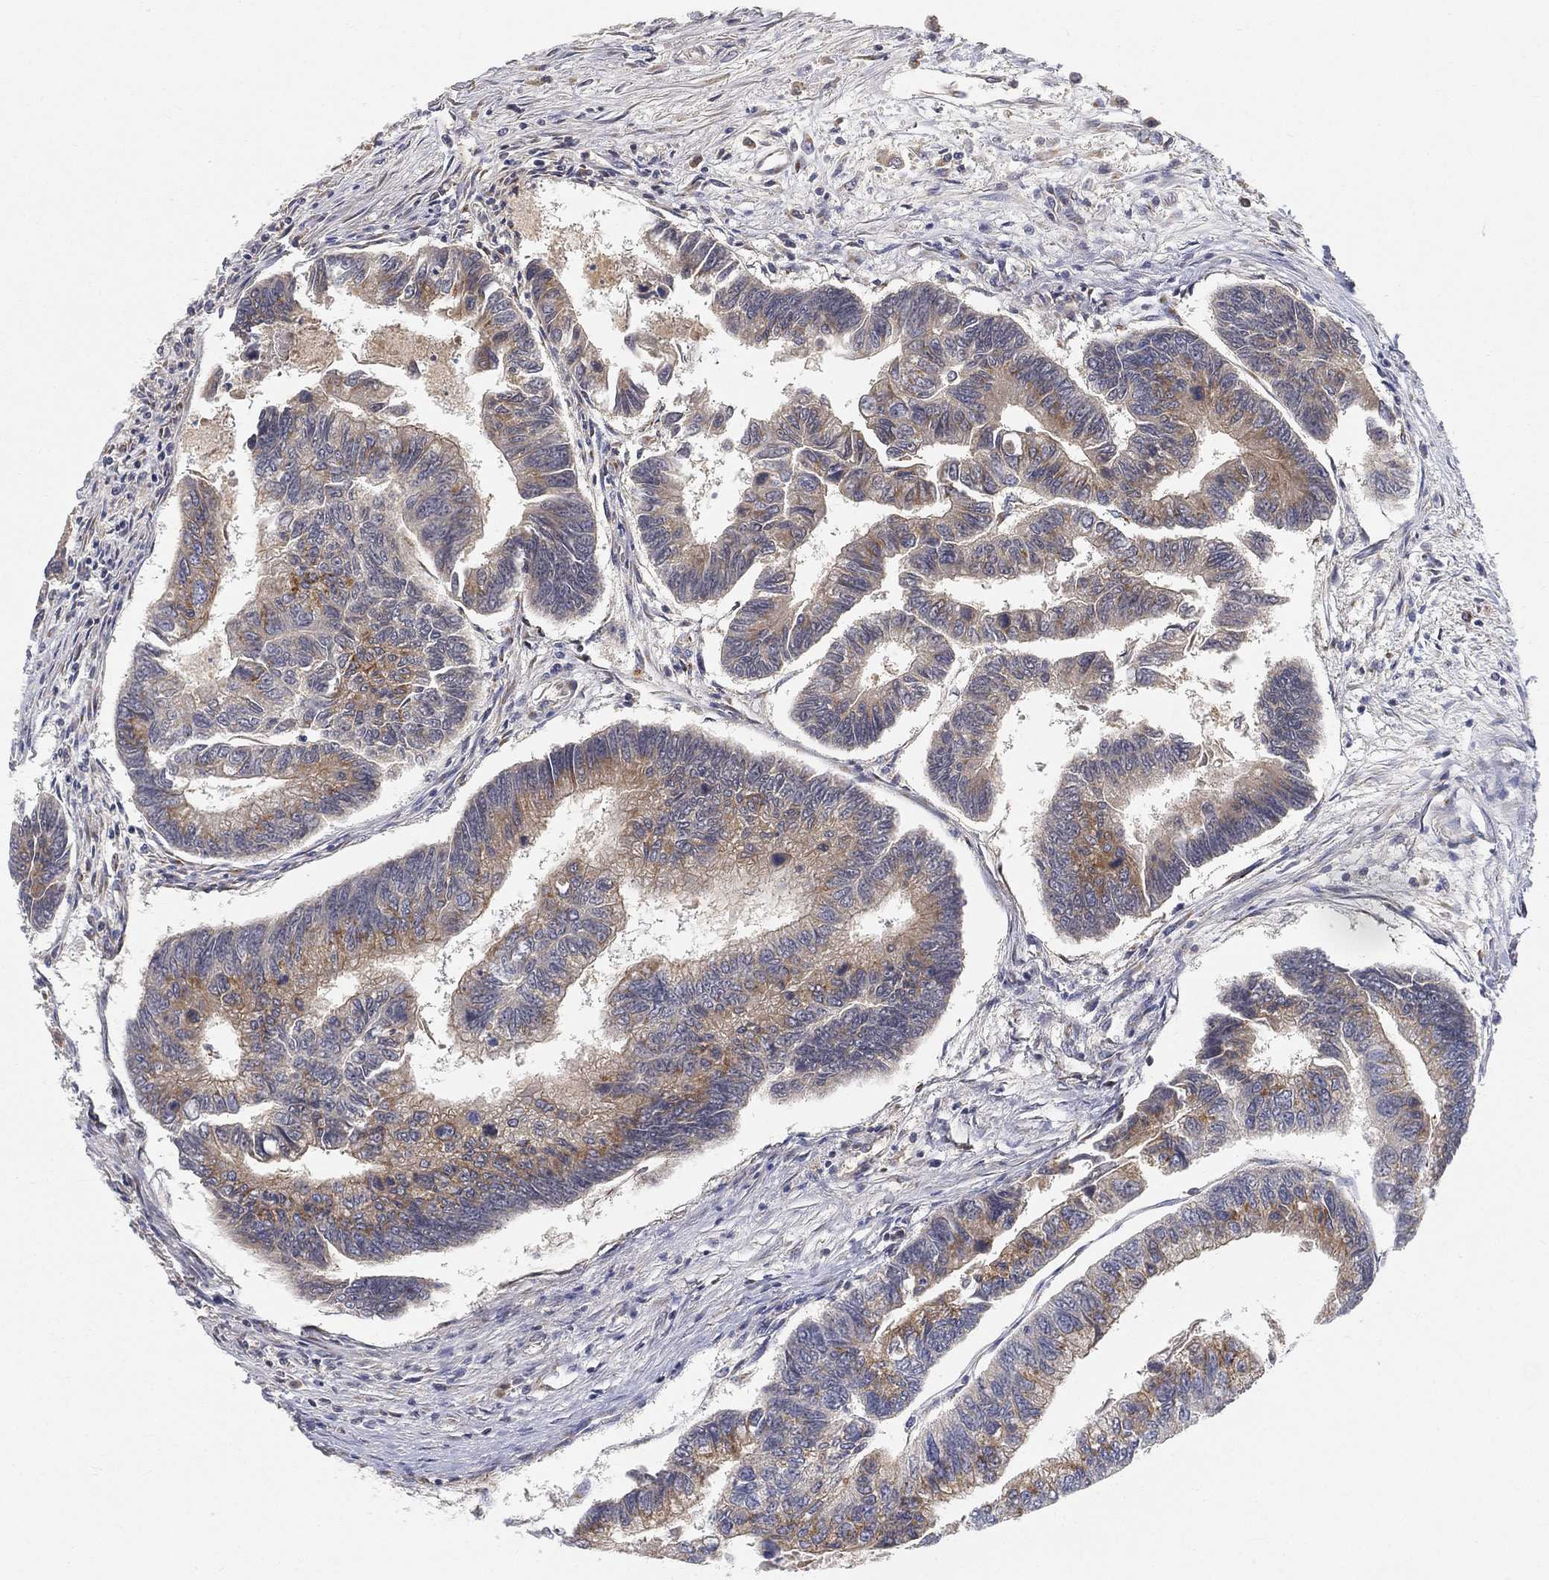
{"staining": {"intensity": "weak", "quantity": ">75%", "location": "cytoplasmic/membranous"}, "tissue": "colorectal cancer", "cell_type": "Tumor cells", "image_type": "cancer", "snomed": [{"axis": "morphology", "description": "Adenocarcinoma, NOS"}, {"axis": "topography", "description": "Colon"}], "caption": "A brown stain shows weak cytoplasmic/membranous positivity of a protein in human colorectal adenocarcinoma tumor cells.", "gene": "CTSL", "patient": {"sex": "female", "age": 65}}